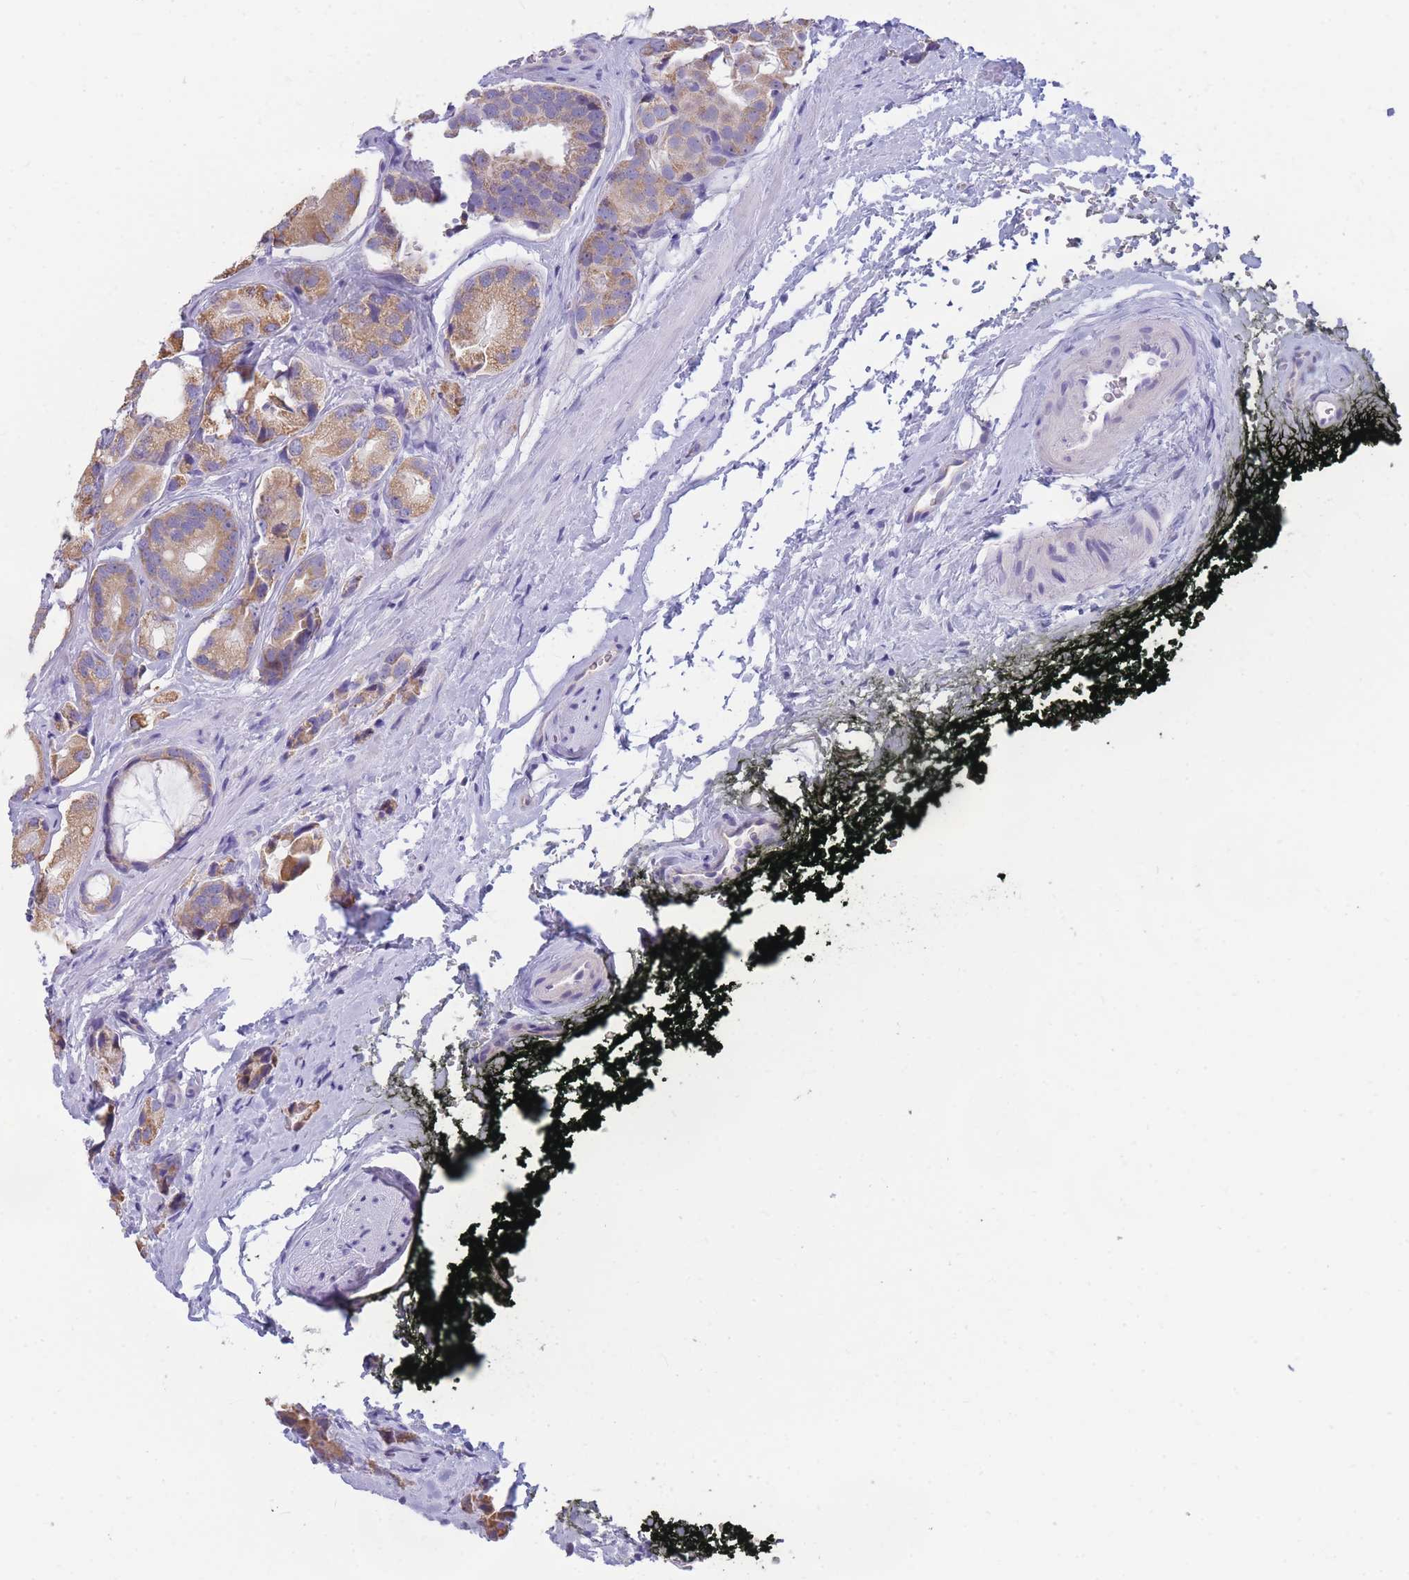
{"staining": {"intensity": "moderate", "quantity": ">75%", "location": "cytoplasmic/membranous"}, "tissue": "prostate cancer", "cell_type": "Tumor cells", "image_type": "cancer", "snomed": [{"axis": "morphology", "description": "Adenocarcinoma, High grade"}, {"axis": "topography", "description": "Prostate"}], "caption": "The histopathology image exhibits staining of prostate adenocarcinoma (high-grade), revealing moderate cytoplasmic/membranous protein staining (brown color) within tumor cells. (DAB IHC with brightfield microscopy, high magnification).", "gene": "DHRS11", "patient": {"sex": "male", "age": 71}}